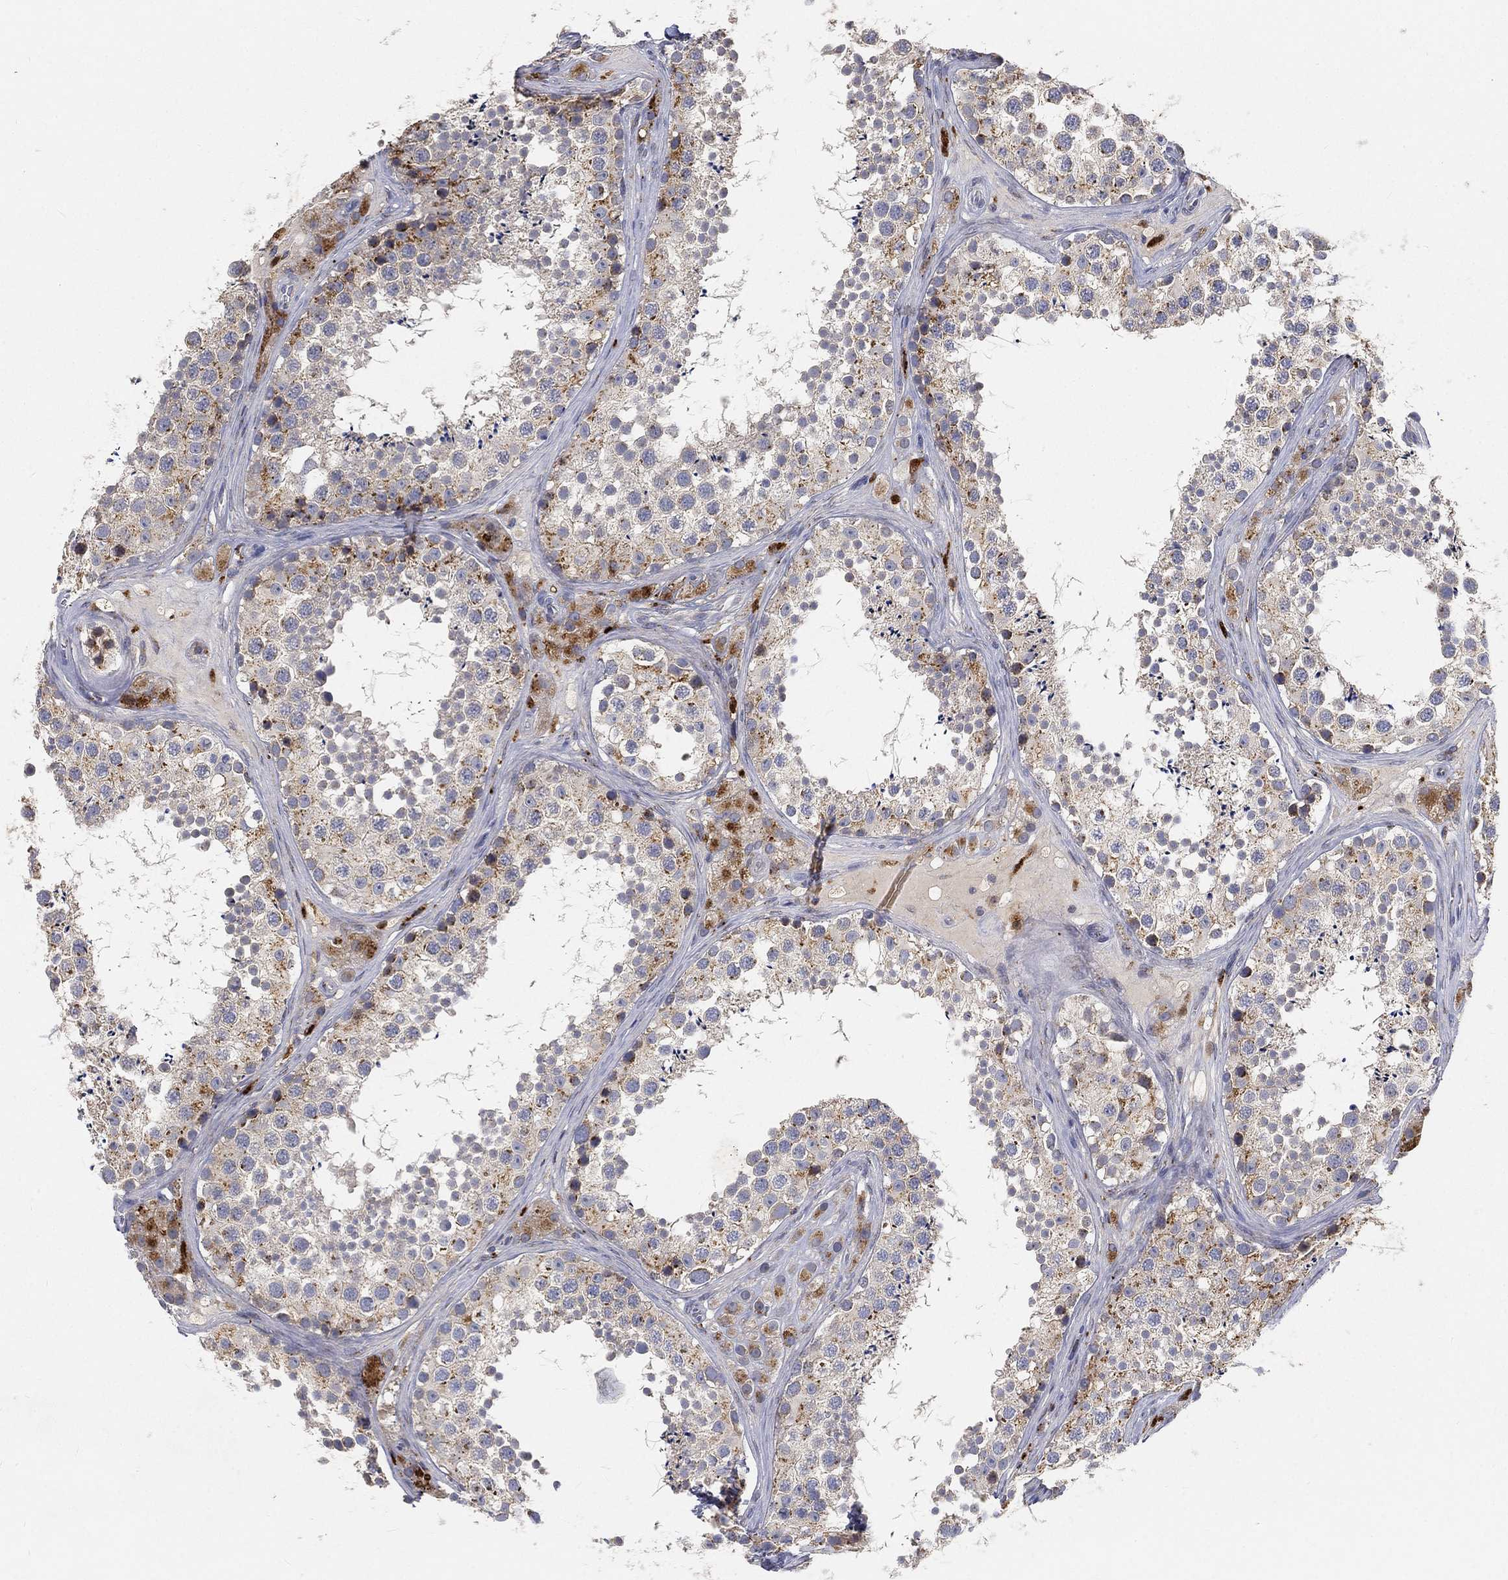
{"staining": {"intensity": "strong", "quantity": "<25%", "location": "cytoplasmic/membranous"}, "tissue": "testis", "cell_type": "Cells in seminiferous ducts", "image_type": "normal", "snomed": [{"axis": "morphology", "description": "Normal tissue, NOS"}, {"axis": "topography", "description": "Testis"}], "caption": "Immunohistochemistry (IHC) (DAB) staining of normal human testis exhibits strong cytoplasmic/membranous protein positivity in about <25% of cells in seminiferous ducts. The protein is stained brown, and the nuclei are stained in blue (DAB (3,3'-diaminobenzidine) IHC with brightfield microscopy, high magnification).", "gene": "CTSL", "patient": {"sex": "male", "age": 41}}